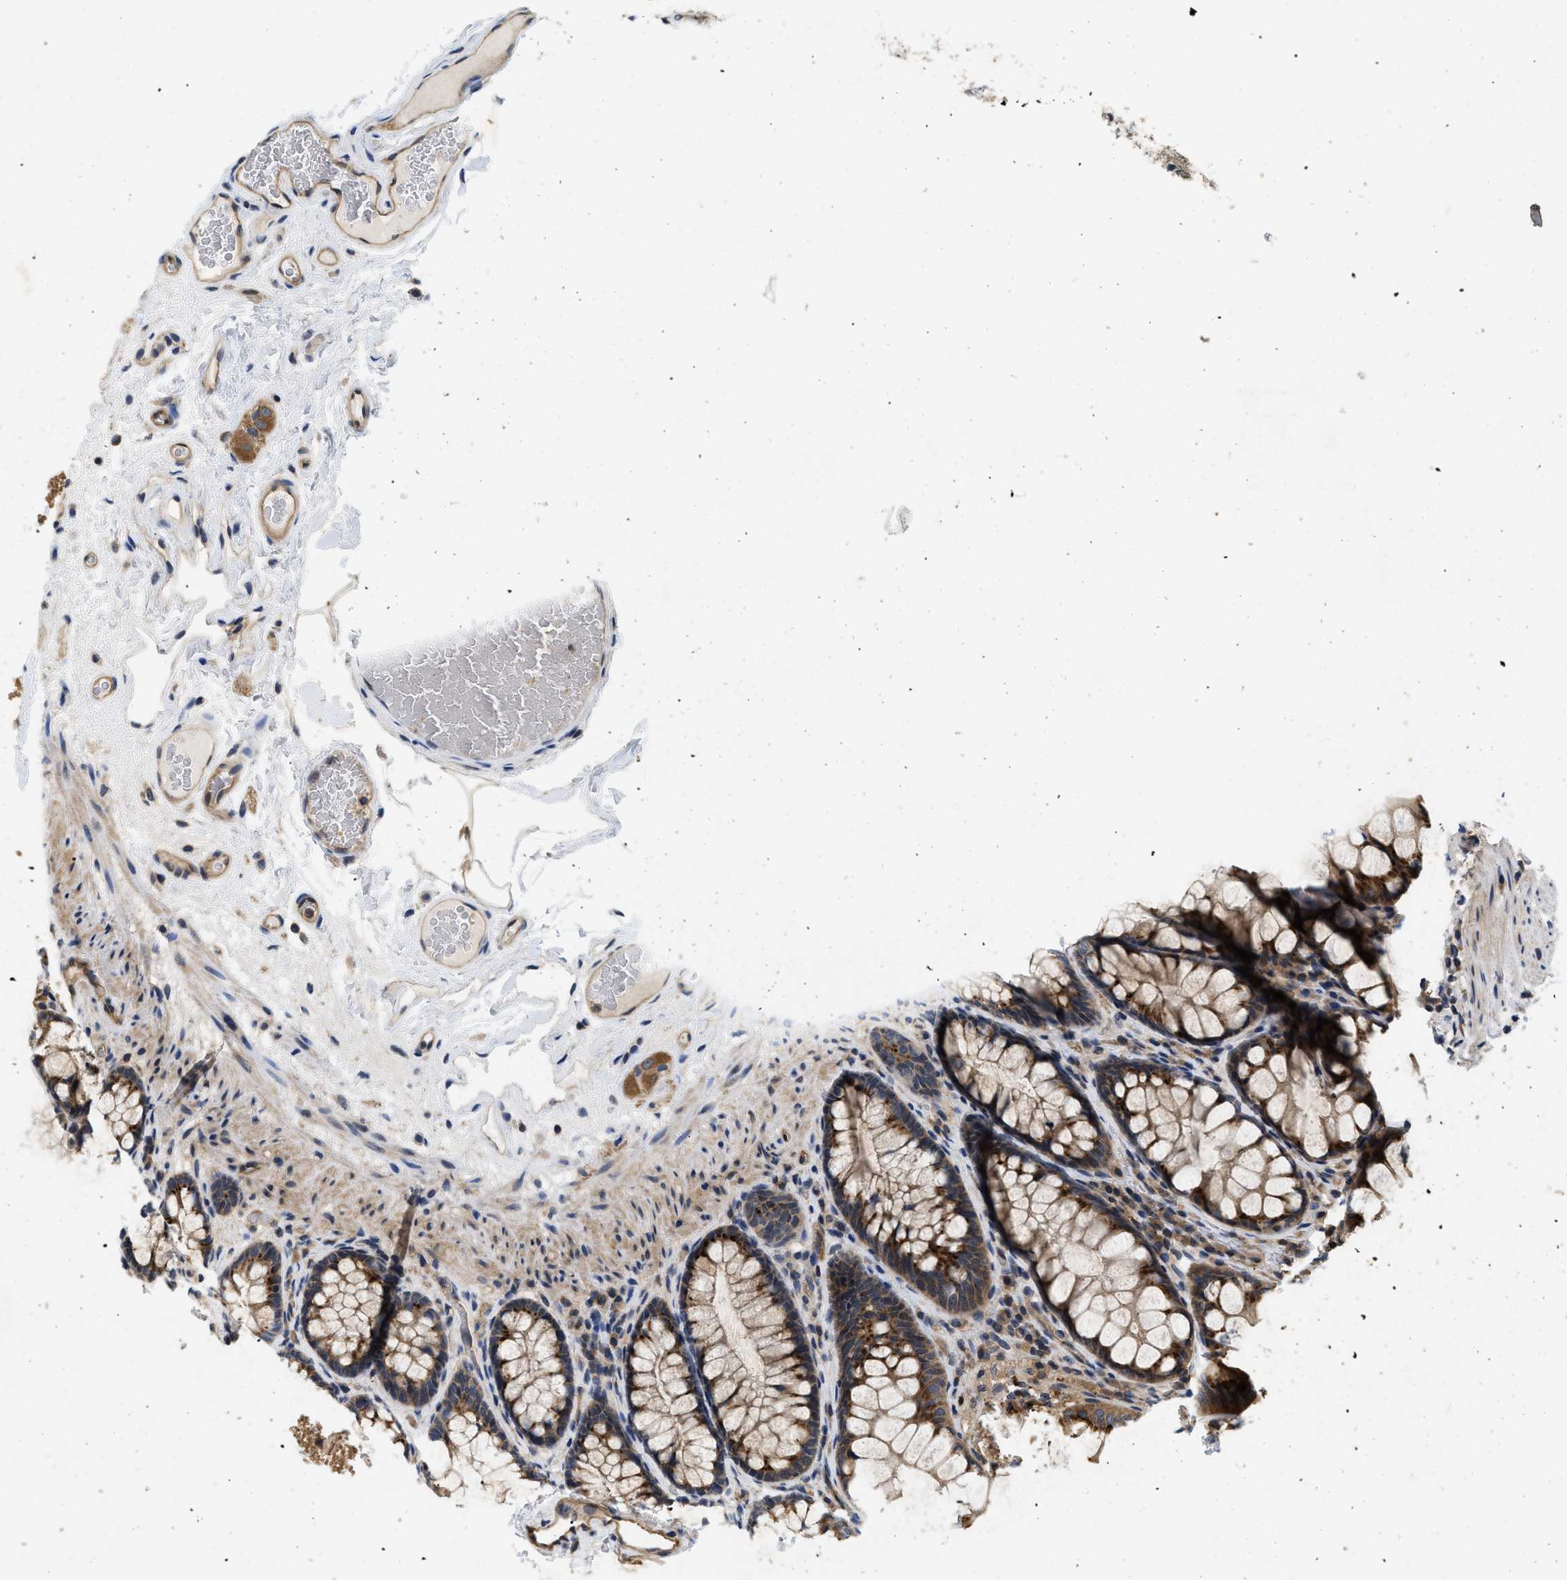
{"staining": {"intensity": "moderate", "quantity": ">75%", "location": "cytoplasmic/membranous"}, "tissue": "colon", "cell_type": "Endothelial cells", "image_type": "normal", "snomed": [{"axis": "morphology", "description": "Normal tissue, NOS"}, {"axis": "topography", "description": "Colon"}], "caption": "Colon stained with immunohistochemistry reveals moderate cytoplasmic/membranous staining in about >75% of endothelial cells. Nuclei are stained in blue.", "gene": "HMGCR", "patient": {"sex": "female", "age": 55}}